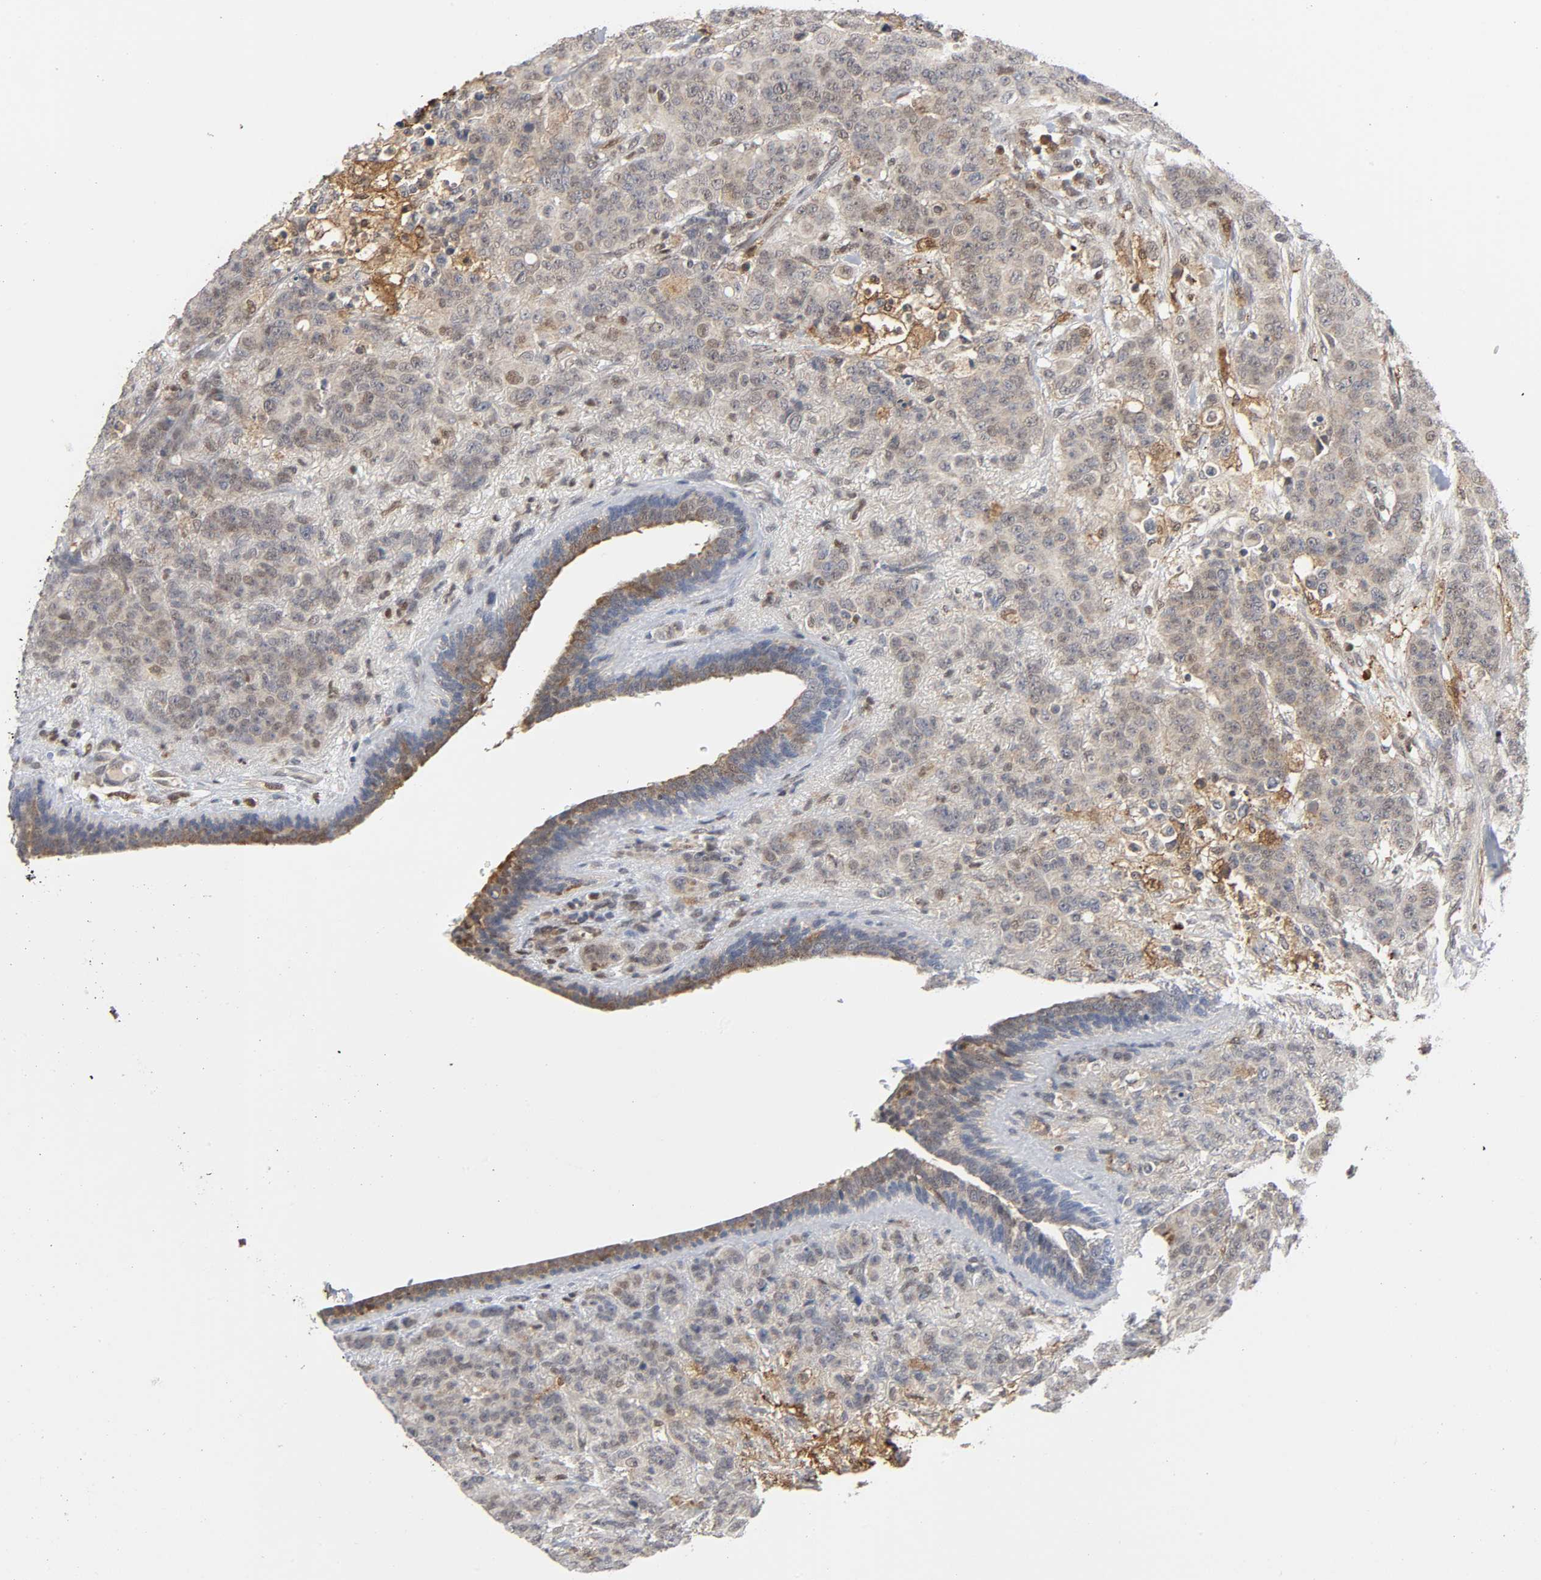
{"staining": {"intensity": "weak", "quantity": "25%-75%", "location": "cytoplasmic/membranous,nuclear"}, "tissue": "breast cancer", "cell_type": "Tumor cells", "image_type": "cancer", "snomed": [{"axis": "morphology", "description": "Duct carcinoma"}, {"axis": "topography", "description": "Breast"}], "caption": "Breast invasive ductal carcinoma stained for a protein demonstrates weak cytoplasmic/membranous and nuclear positivity in tumor cells.", "gene": "KAT2B", "patient": {"sex": "female", "age": 40}}